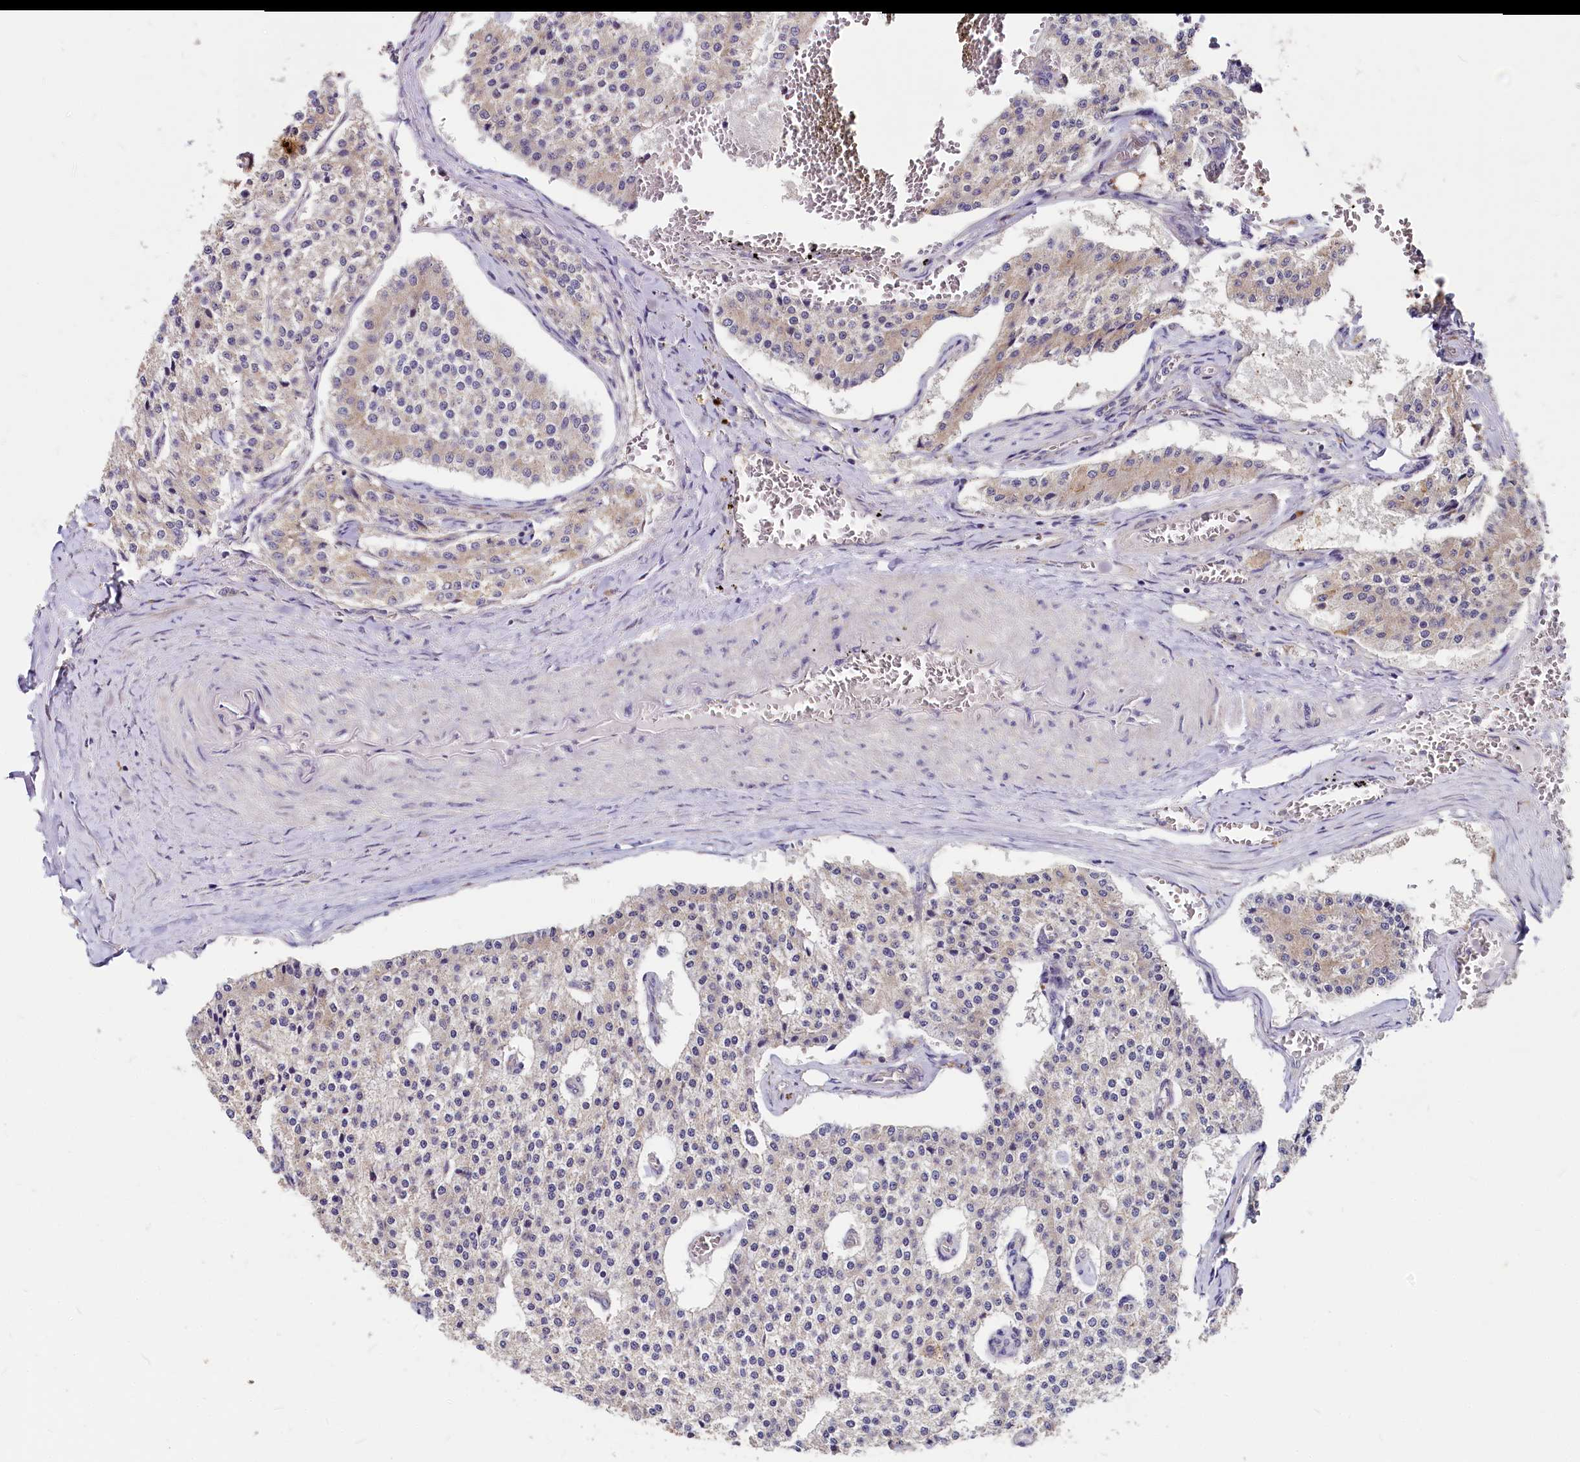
{"staining": {"intensity": "weak", "quantity": "<25%", "location": "cytoplasmic/membranous"}, "tissue": "carcinoid", "cell_type": "Tumor cells", "image_type": "cancer", "snomed": [{"axis": "morphology", "description": "Carcinoid, malignant, NOS"}, {"axis": "topography", "description": "Colon"}], "caption": "A histopathology image of carcinoid (malignant) stained for a protein exhibits no brown staining in tumor cells. (Stains: DAB (3,3'-diaminobenzidine) IHC with hematoxylin counter stain, Microscopy: brightfield microscopy at high magnification).", "gene": "EIF2B2", "patient": {"sex": "female", "age": 52}}